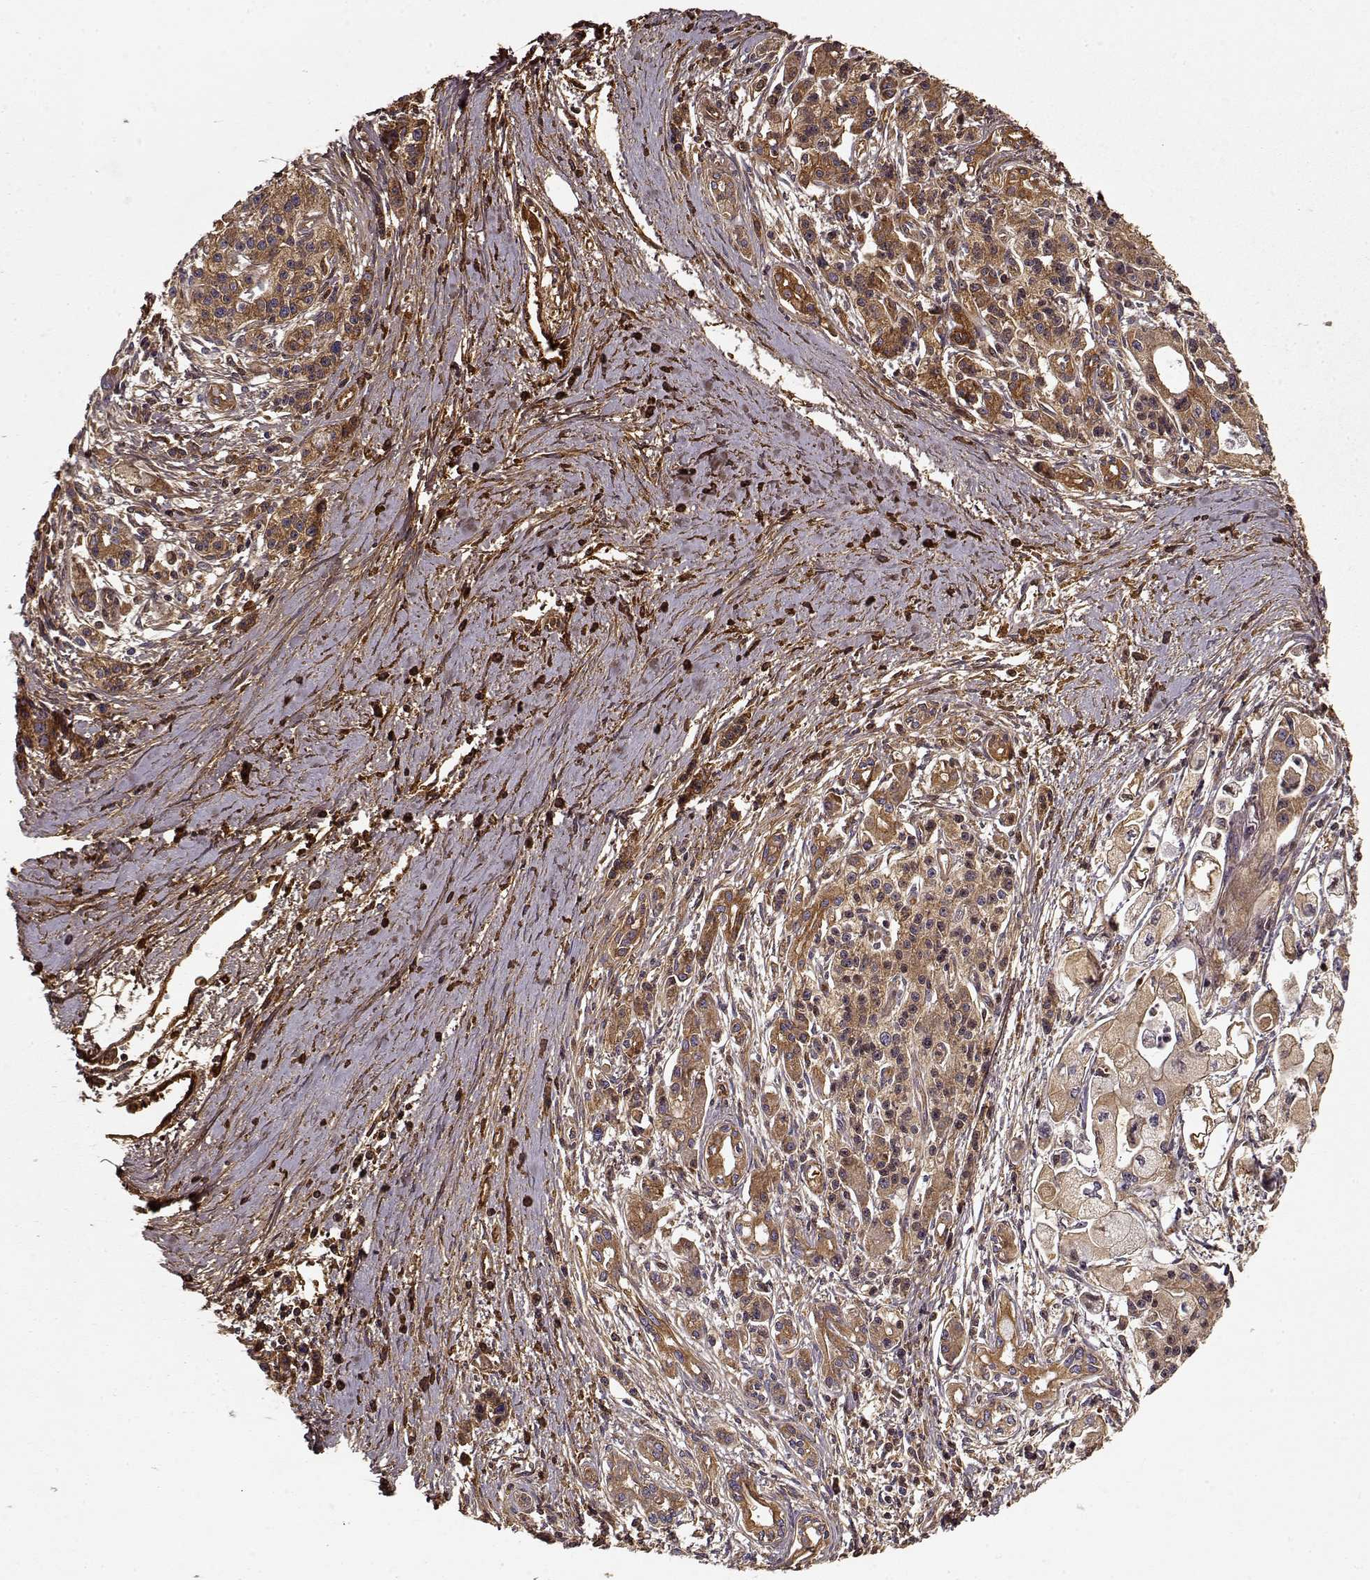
{"staining": {"intensity": "moderate", "quantity": ">75%", "location": "cytoplasmic/membranous"}, "tissue": "pancreatic cancer", "cell_type": "Tumor cells", "image_type": "cancer", "snomed": [{"axis": "morphology", "description": "Adenocarcinoma, NOS"}, {"axis": "topography", "description": "Pancreas"}], "caption": "This photomicrograph demonstrates immunohistochemistry (IHC) staining of adenocarcinoma (pancreatic), with medium moderate cytoplasmic/membranous positivity in about >75% of tumor cells.", "gene": "LUM", "patient": {"sex": "male", "age": 70}}